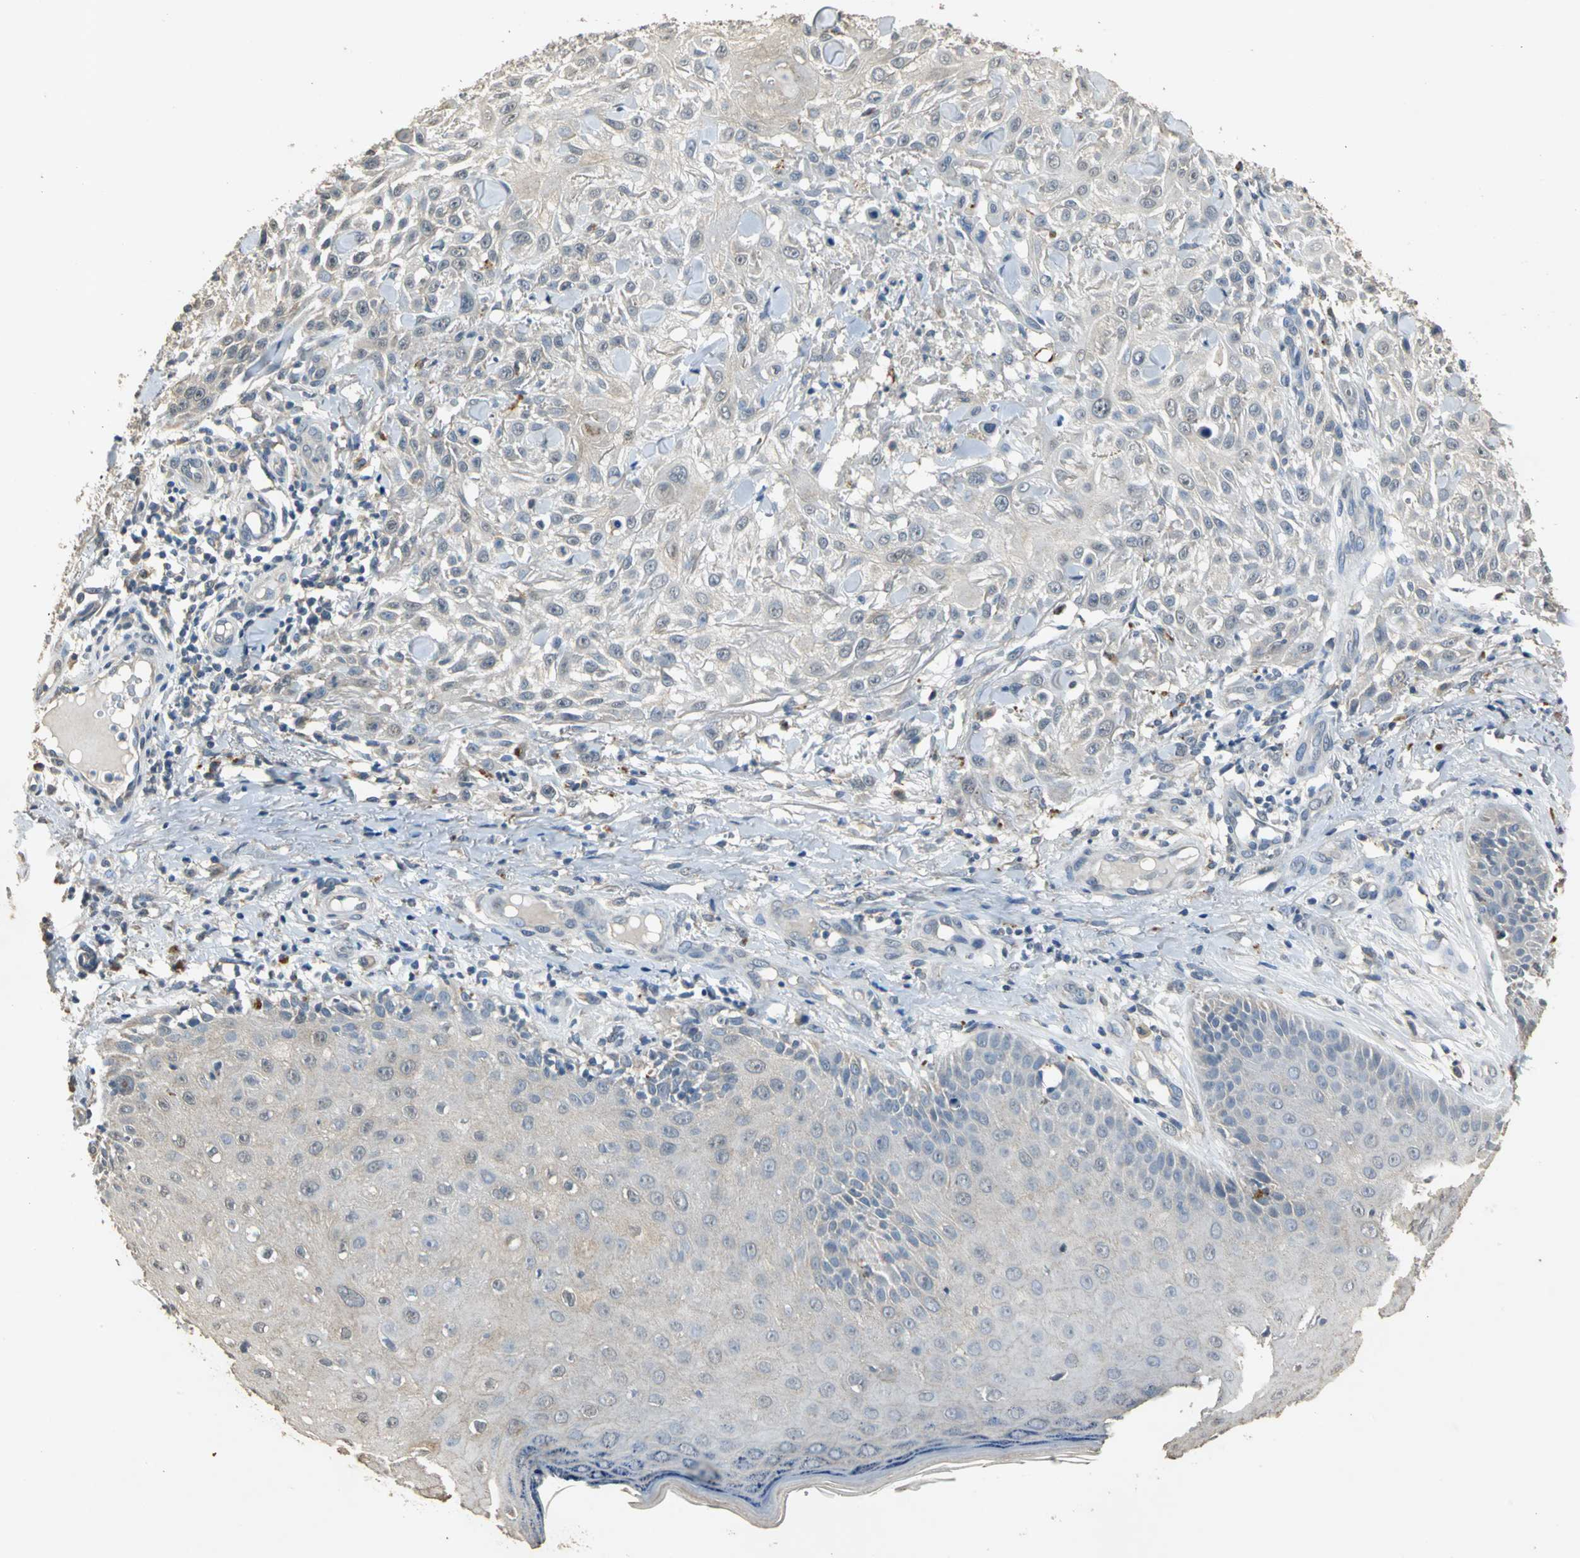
{"staining": {"intensity": "weak", "quantity": ">75%", "location": "cytoplasmic/membranous"}, "tissue": "skin cancer", "cell_type": "Tumor cells", "image_type": "cancer", "snomed": [{"axis": "morphology", "description": "Squamous cell carcinoma, NOS"}, {"axis": "topography", "description": "Skin"}], "caption": "IHC histopathology image of neoplastic tissue: human skin cancer stained using immunohistochemistry (IHC) shows low levels of weak protein expression localized specifically in the cytoplasmic/membranous of tumor cells, appearing as a cytoplasmic/membranous brown color.", "gene": "OCLN", "patient": {"sex": "female", "age": 42}}